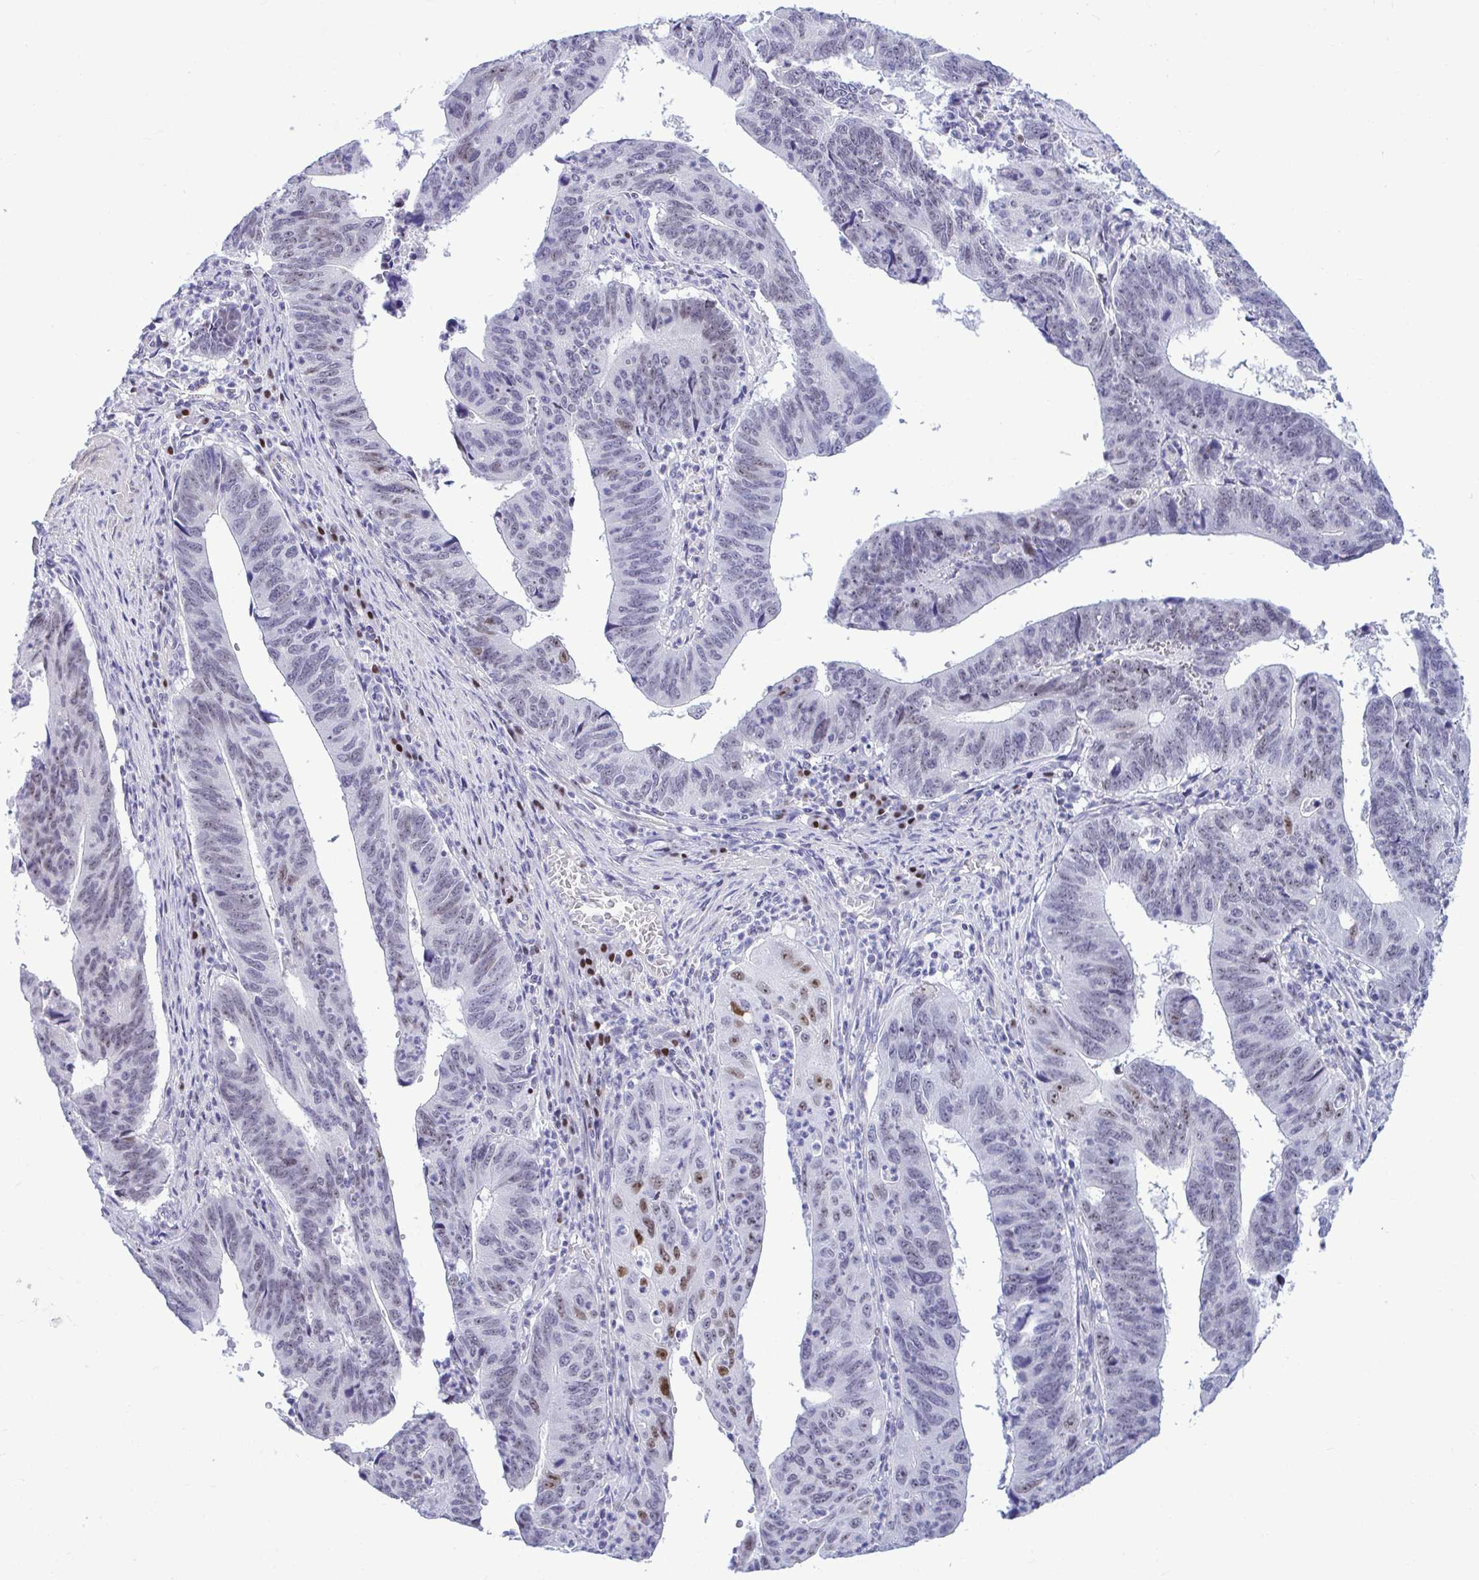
{"staining": {"intensity": "moderate", "quantity": "<25%", "location": "nuclear"}, "tissue": "stomach cancer", "cell_type": "Tumor cells", "image_type": "cancer", "snomed": [{"axis": "morphology", "description": "Adenocarcinoma, NOS"}, {"axis": "topography", "description": "Stomach"}], "caption": "Approximately <25% of tumor cells in stomach cancer (adenocarcinoma) display moderate nuclear protein positivity as visualized by brown immunohistochemical staining.", "gene": "SLC25A51", "patient": {"sex": "male", "age": 59}}